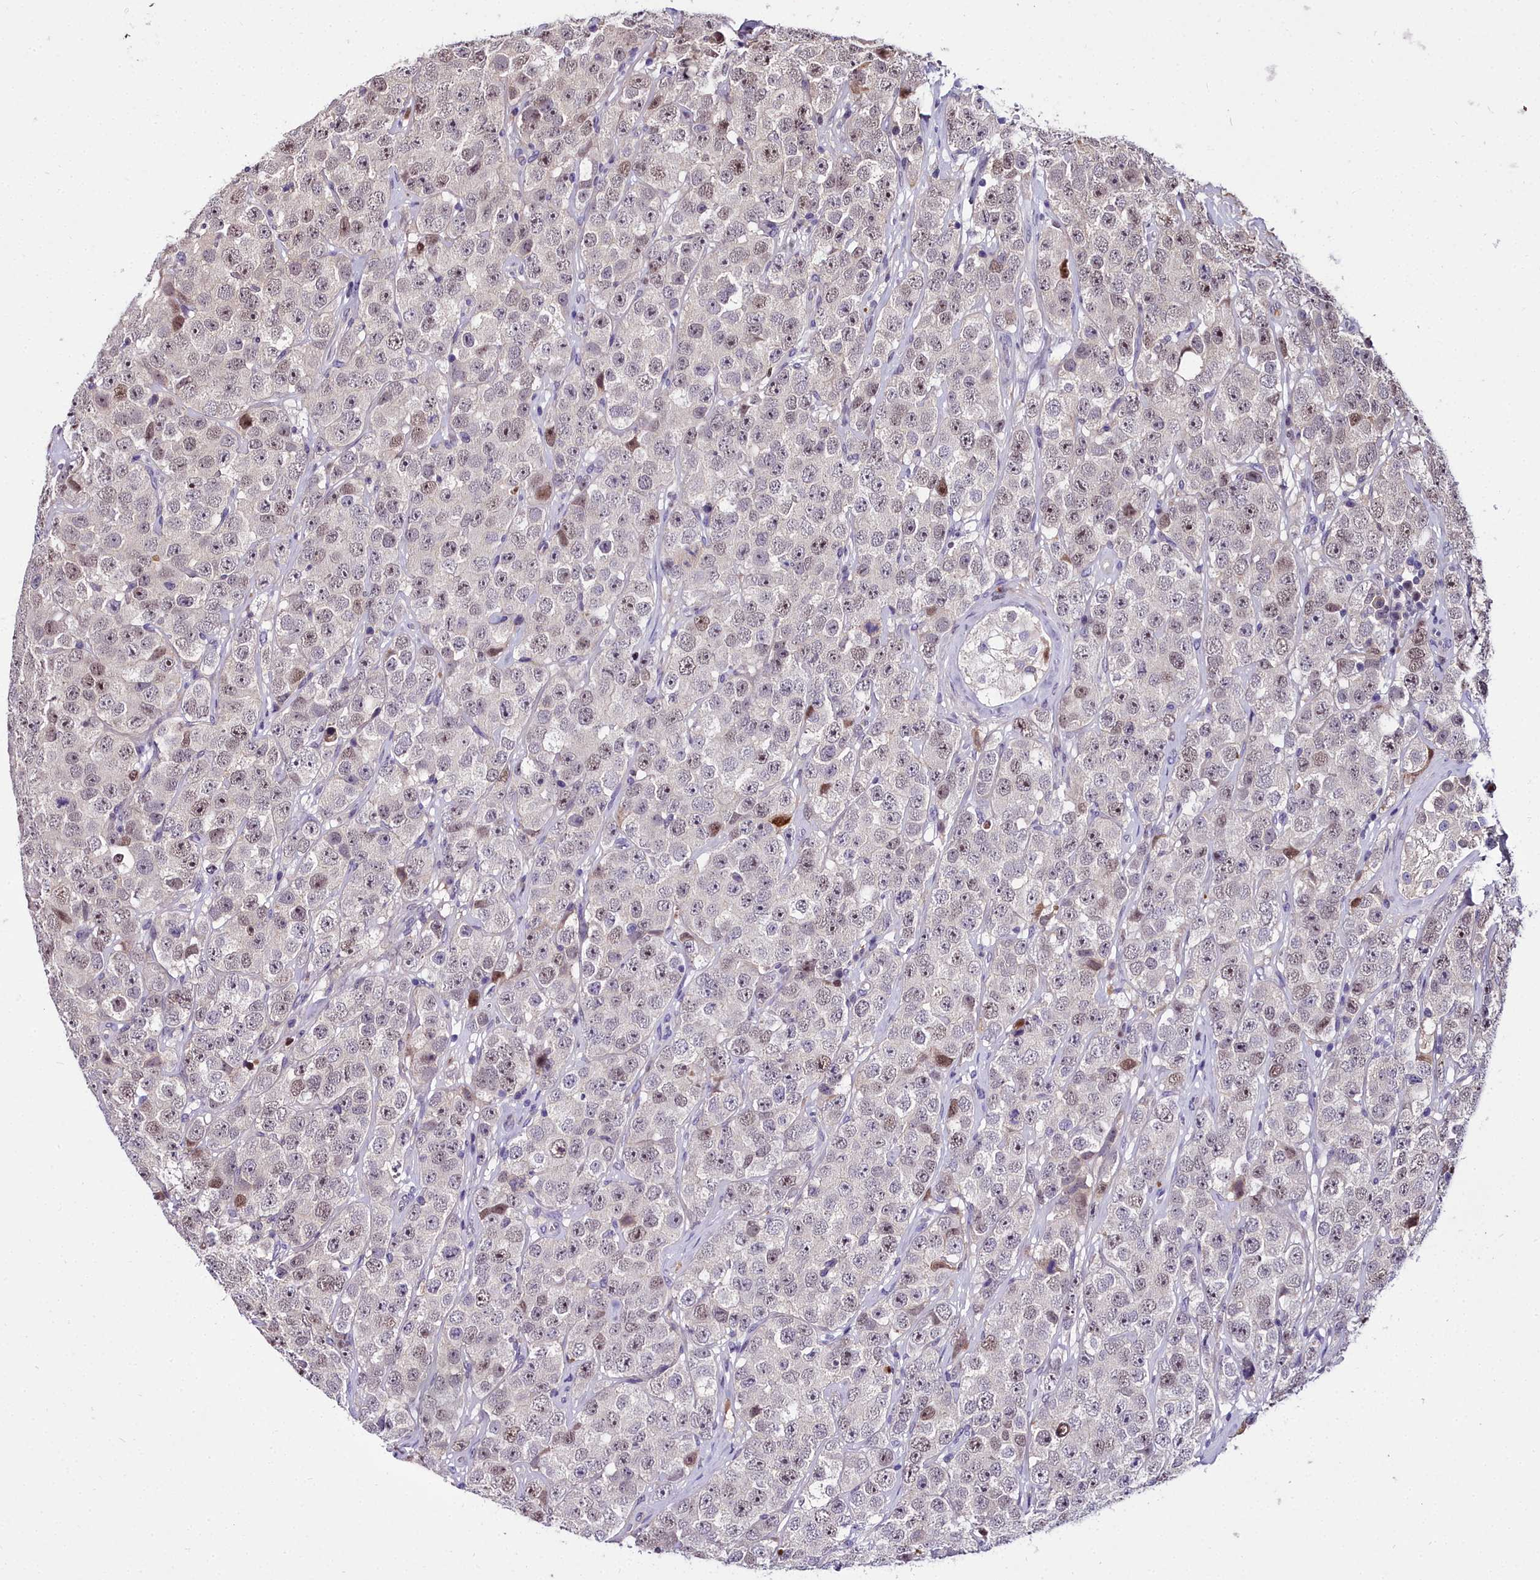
{"staining": {"intensity": "moderate", "quantity": "<25%", "location": "nuclear"}, "tissue": "testis cancer", "cell_type": "Tumor cells", "image_type": "cancer", "snomed": [{"axis": "morphology", "description": "Seminoma, NOS"}, {"axis": "topography", "description": "Testis"}], "caption": "Protein expression analysis of human seminoma (testis) reveals moderate nuclear positivity in approximately <25% of tumor cells. (DAB (3,3'-diaminobenzidine) IHC with brightfield microscopy, high magnification).", "gene": "TRIML2", "patient": {"sex": "male", "age": 28}}